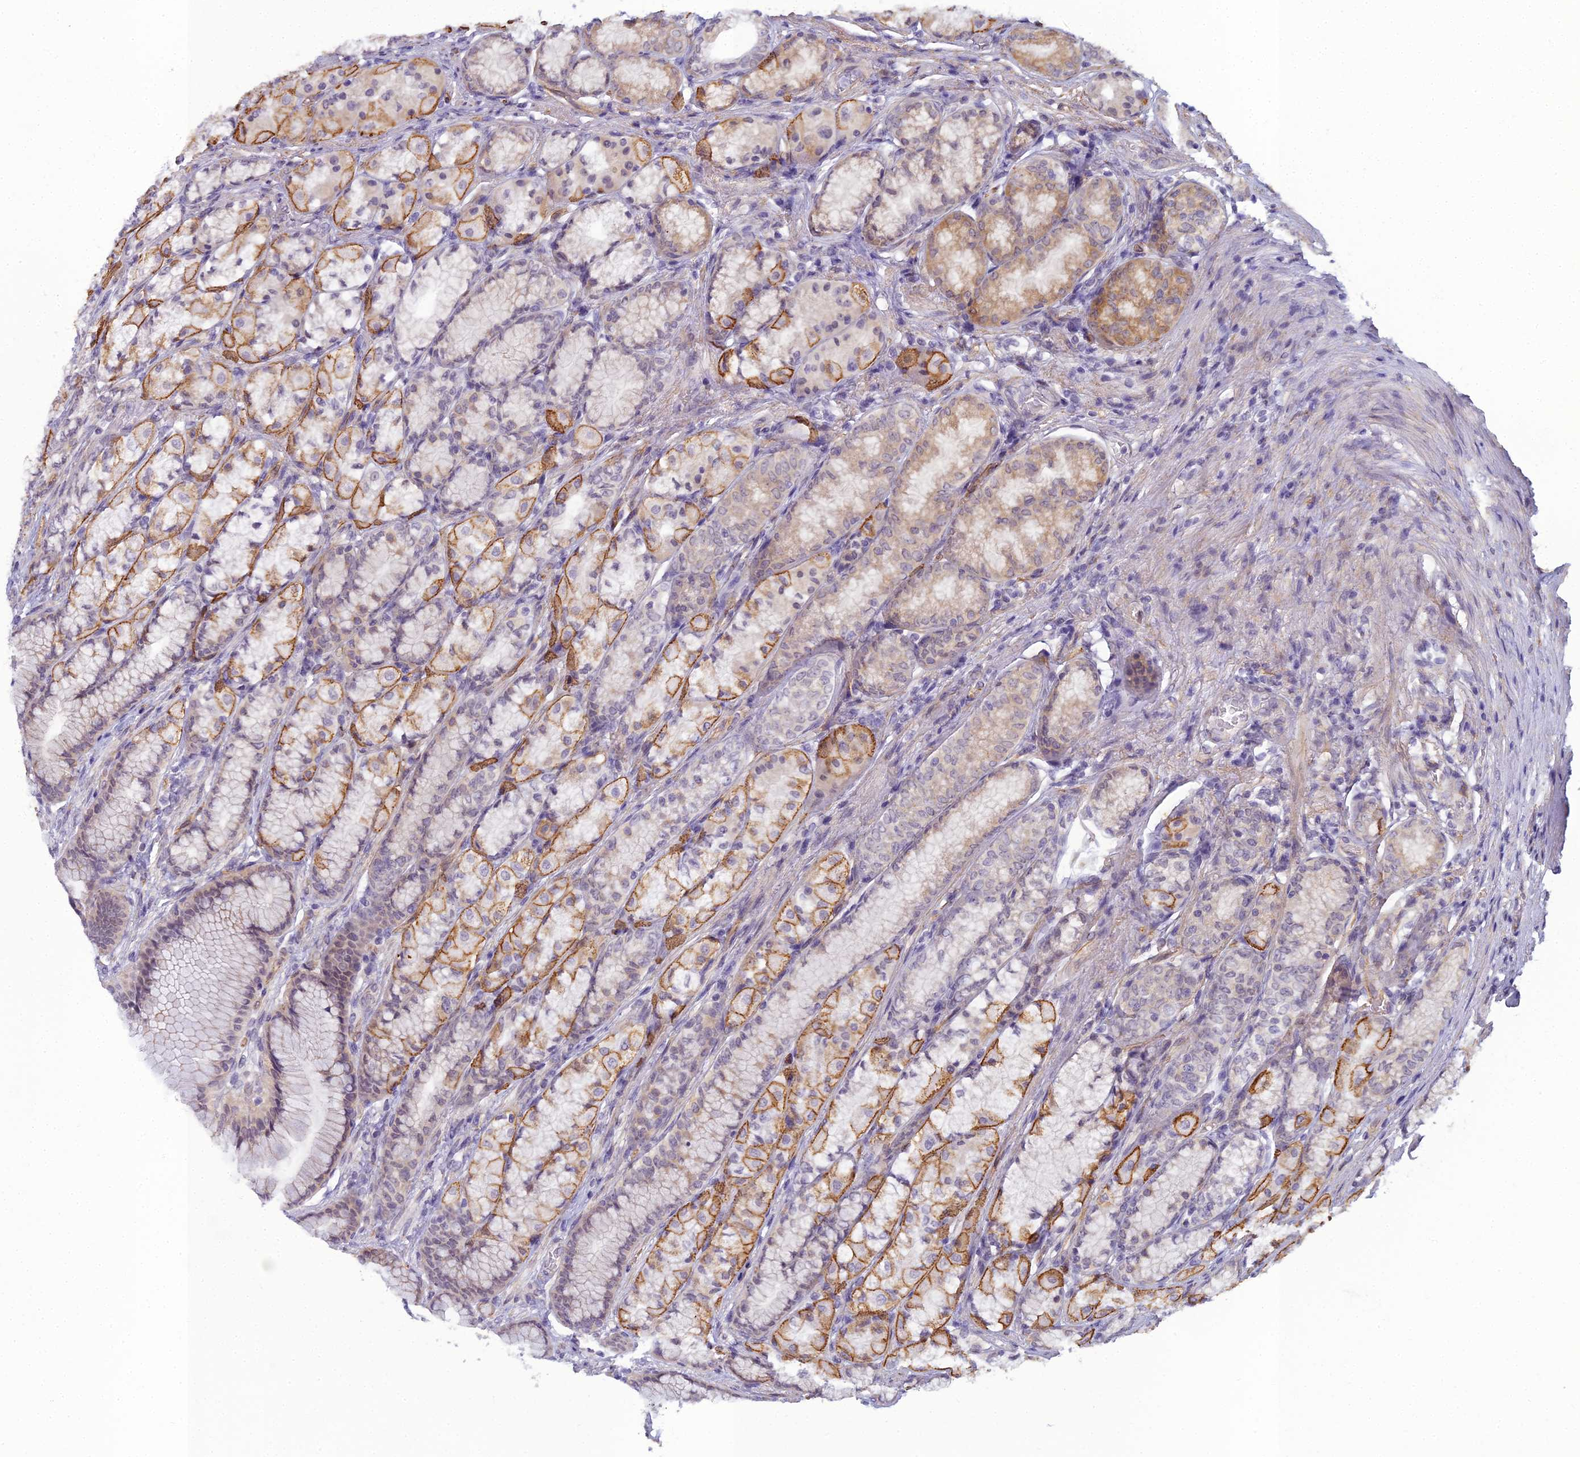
{"staining": {"intensity": "moderate", "quantity": "25%-75%", "location": "cytoplasmic/membranous,nuclear"}, "tissue": "stomach", "cell_type": "Glandular cells", "image_type": "normal", "snomed": [{"axis": "morphology", "description": "Normal tissue, NOS"}, {"axis": "morphology", "description": "Adenocarcinoma, NOS"}, {"axis": "morphology", "description": "Adenocarcinoma, High grade"}, {"axis": "topography", "description": "Stomach, upper"}, {"axis": "topography", "description": "Stomach"}], "caption": "Stomach stained with a brown dye exhibits moderate cytoplasmic/membranous,nuclear positive staining in approximately 25%-75% of glandular cells.", "gene": "RGL3", "patient": {"sex": "female", "age": 65}}